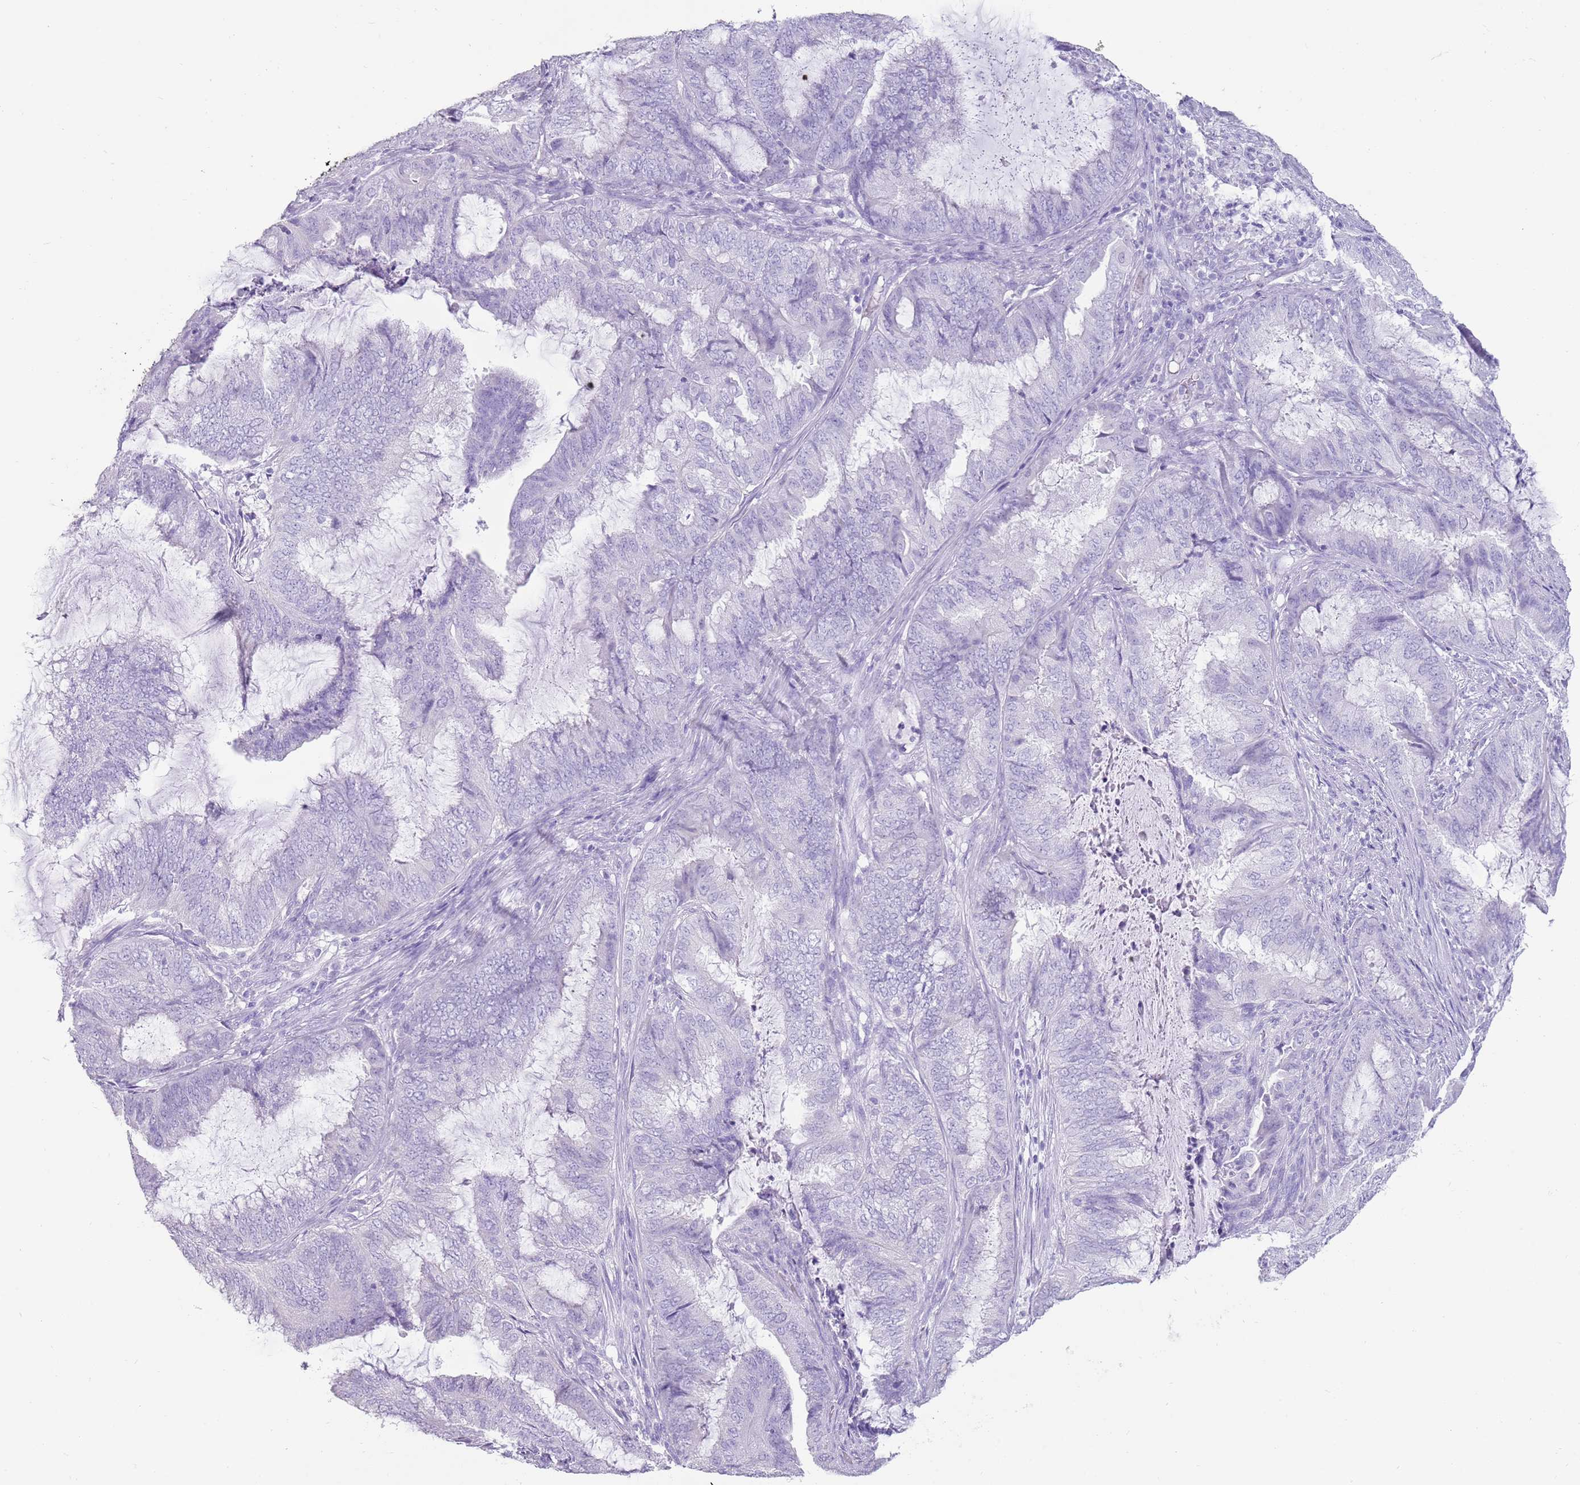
{"staining": {"intensity": "negative", "quantity": "none", "location": "none"}, "tissue": "endometrial cancer", "cell_type": "Tumor cells", "image_type": "cancer", "snomed": [{"axis": "morphology", "description": "Adenocarcinoma, NOS"}, {"axis": "topography", "description": "Endometrium"}], "caption": "This is an immunohistochemistry histopathology image of human endometrial cancer (adenocarcinoma). There is no staining in tumor cells.", "gene": "NBPF3", "patient": {"sex": "female", "age": 51}}